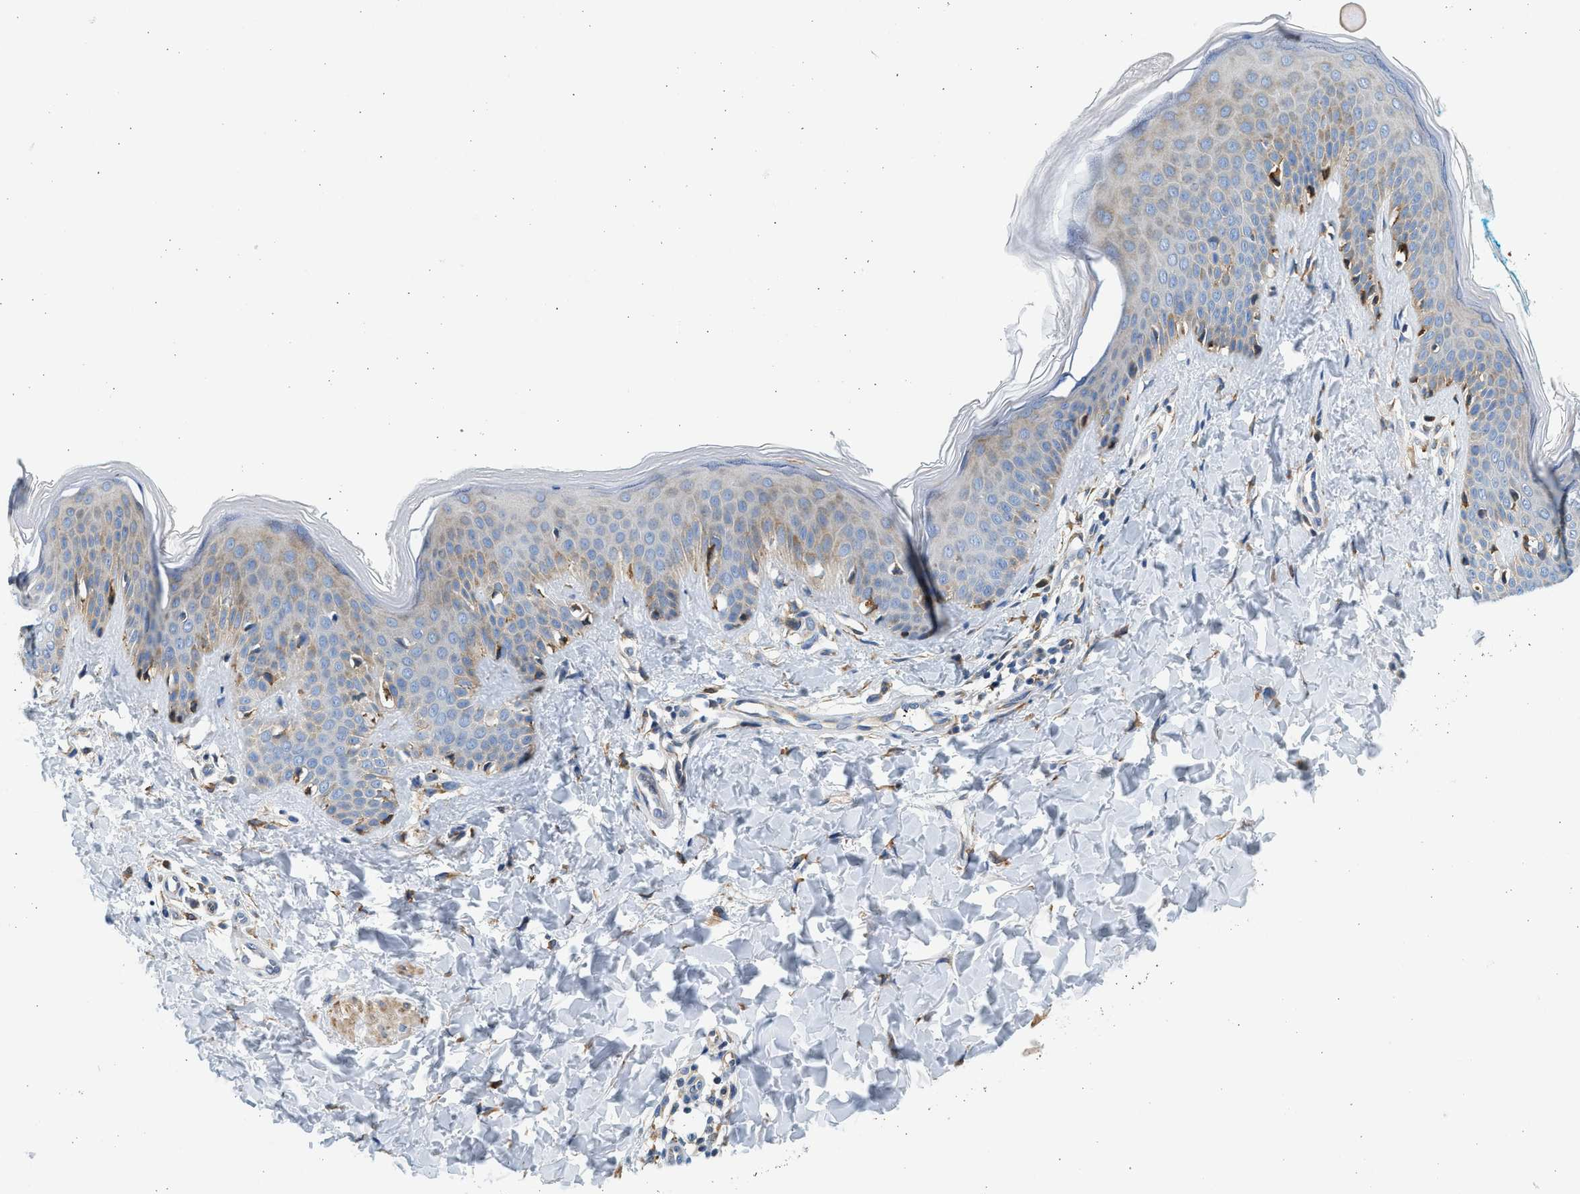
{"staining": {"intensity": "negative", "quantity": "none", "location": "none"}, "tissue": "skin", "cell_type": "Fibroblasts", "image_type": "normal", "snomed": [{"axis": "morphology", "description": "Normal tissue, NOS"}, {"axis": "topography", "description": "Skin"}], "caption": "High power microscopy histopathology image of an IHC photomicrograph of normal skin, revealing no significant expression in fibroblasts. (DAB (3,3'-diaminobenzidine) immunohistochemistry (IHC) visualized using brightfield microscopy, high magnification).", "gene": "CNTN6", "patient": {"sex": "female", "age": 17}}